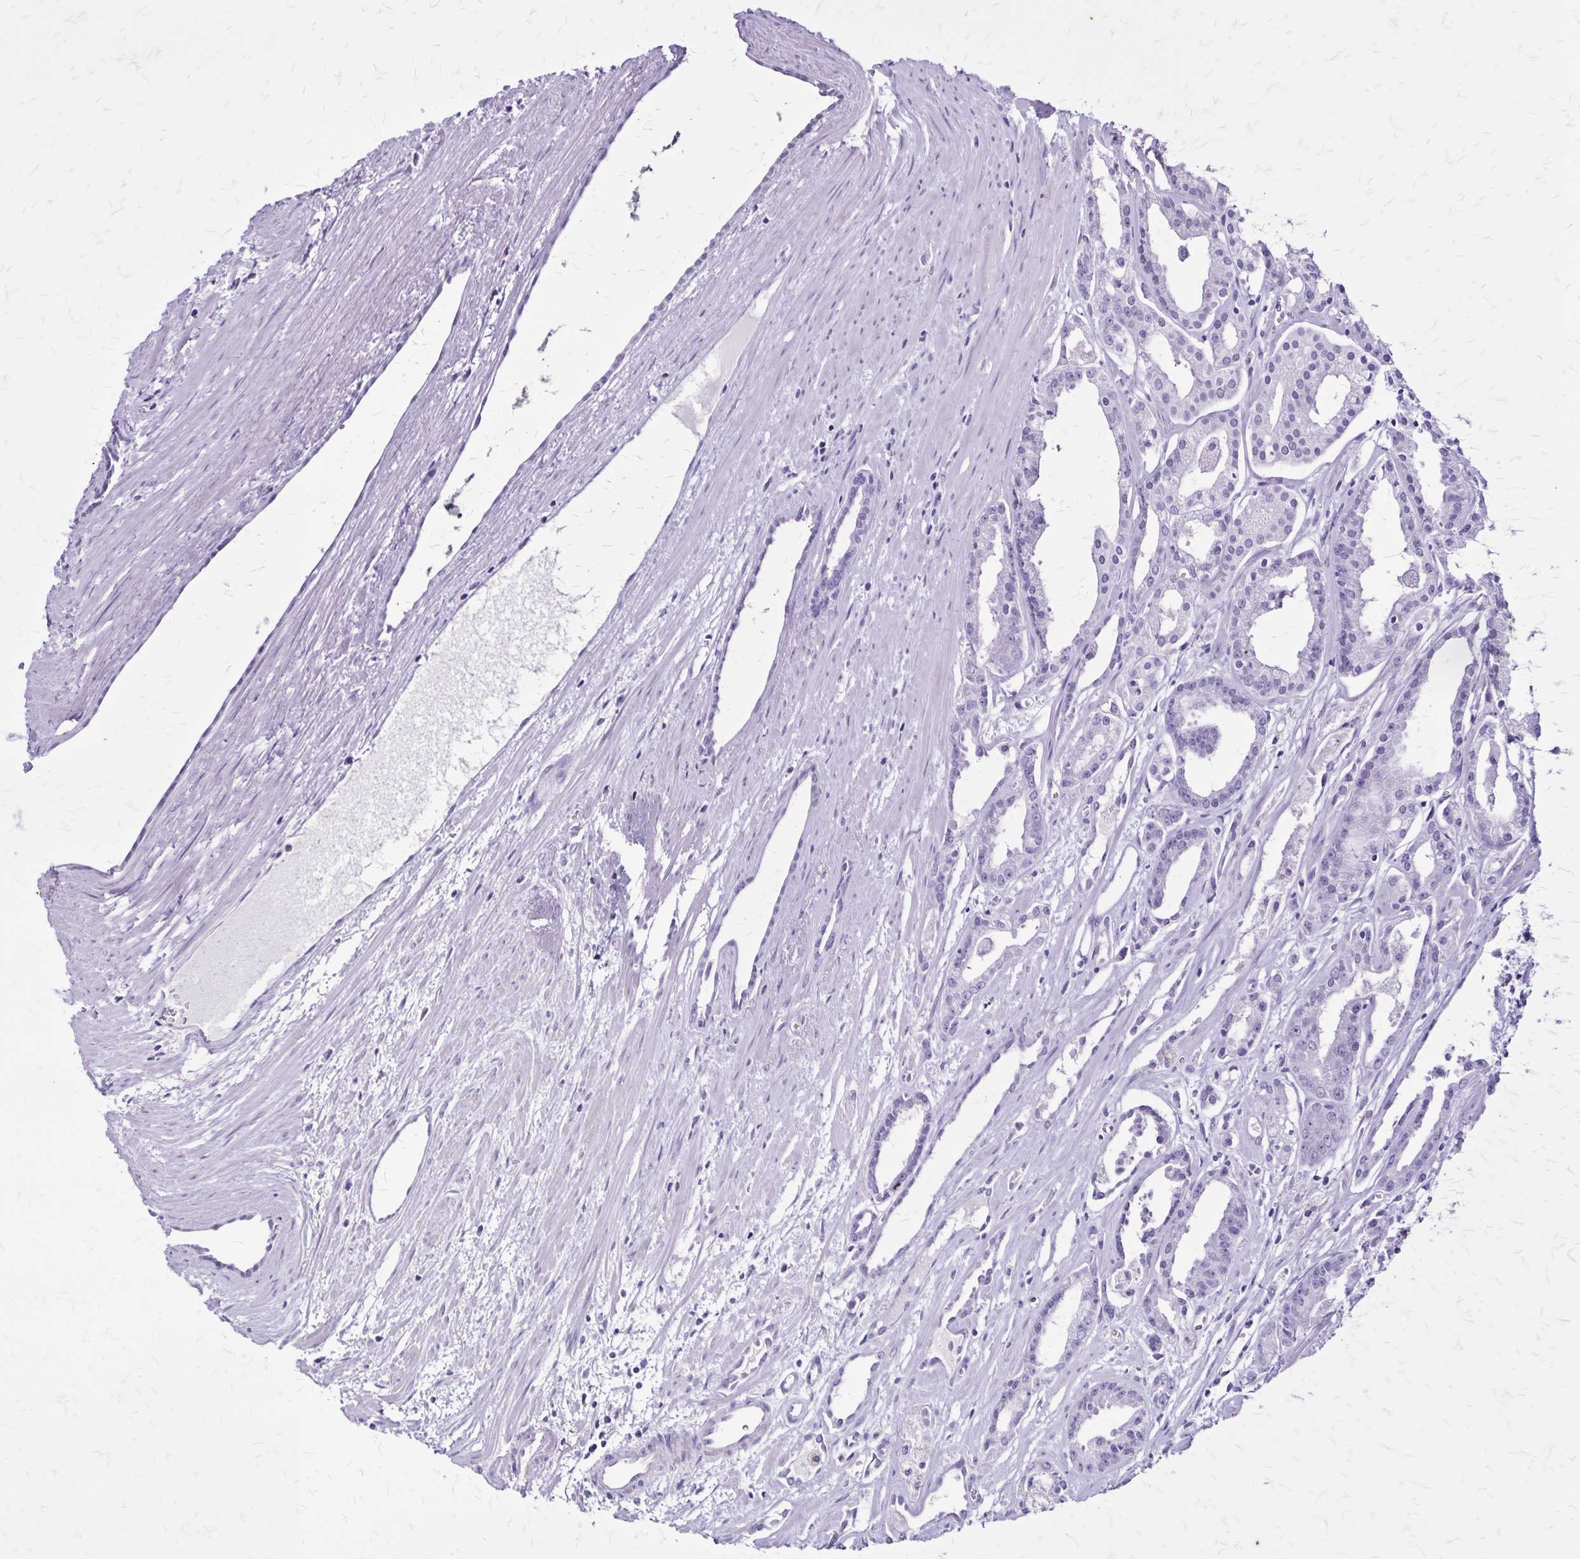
{"staining": {"intensity": "negative", "quantity": "none", "location": "none"}, "tissue": "prostate cancer", "cell_type": "Tumor cells", "image_type": "cancer", "snomed": [{"axis": "morphology", "description": "Adenocarcinoma, High grade"}, {"axis": "topography", "description": "Prostate"}], "caption": "Human adenocarcinoma (high-grade) (prostate) stained for a protein using immunohistochemistry exhibits no staining in tumor cells.", "gene": "KRT2", "patient": {"sex": "male", "age": 68}}